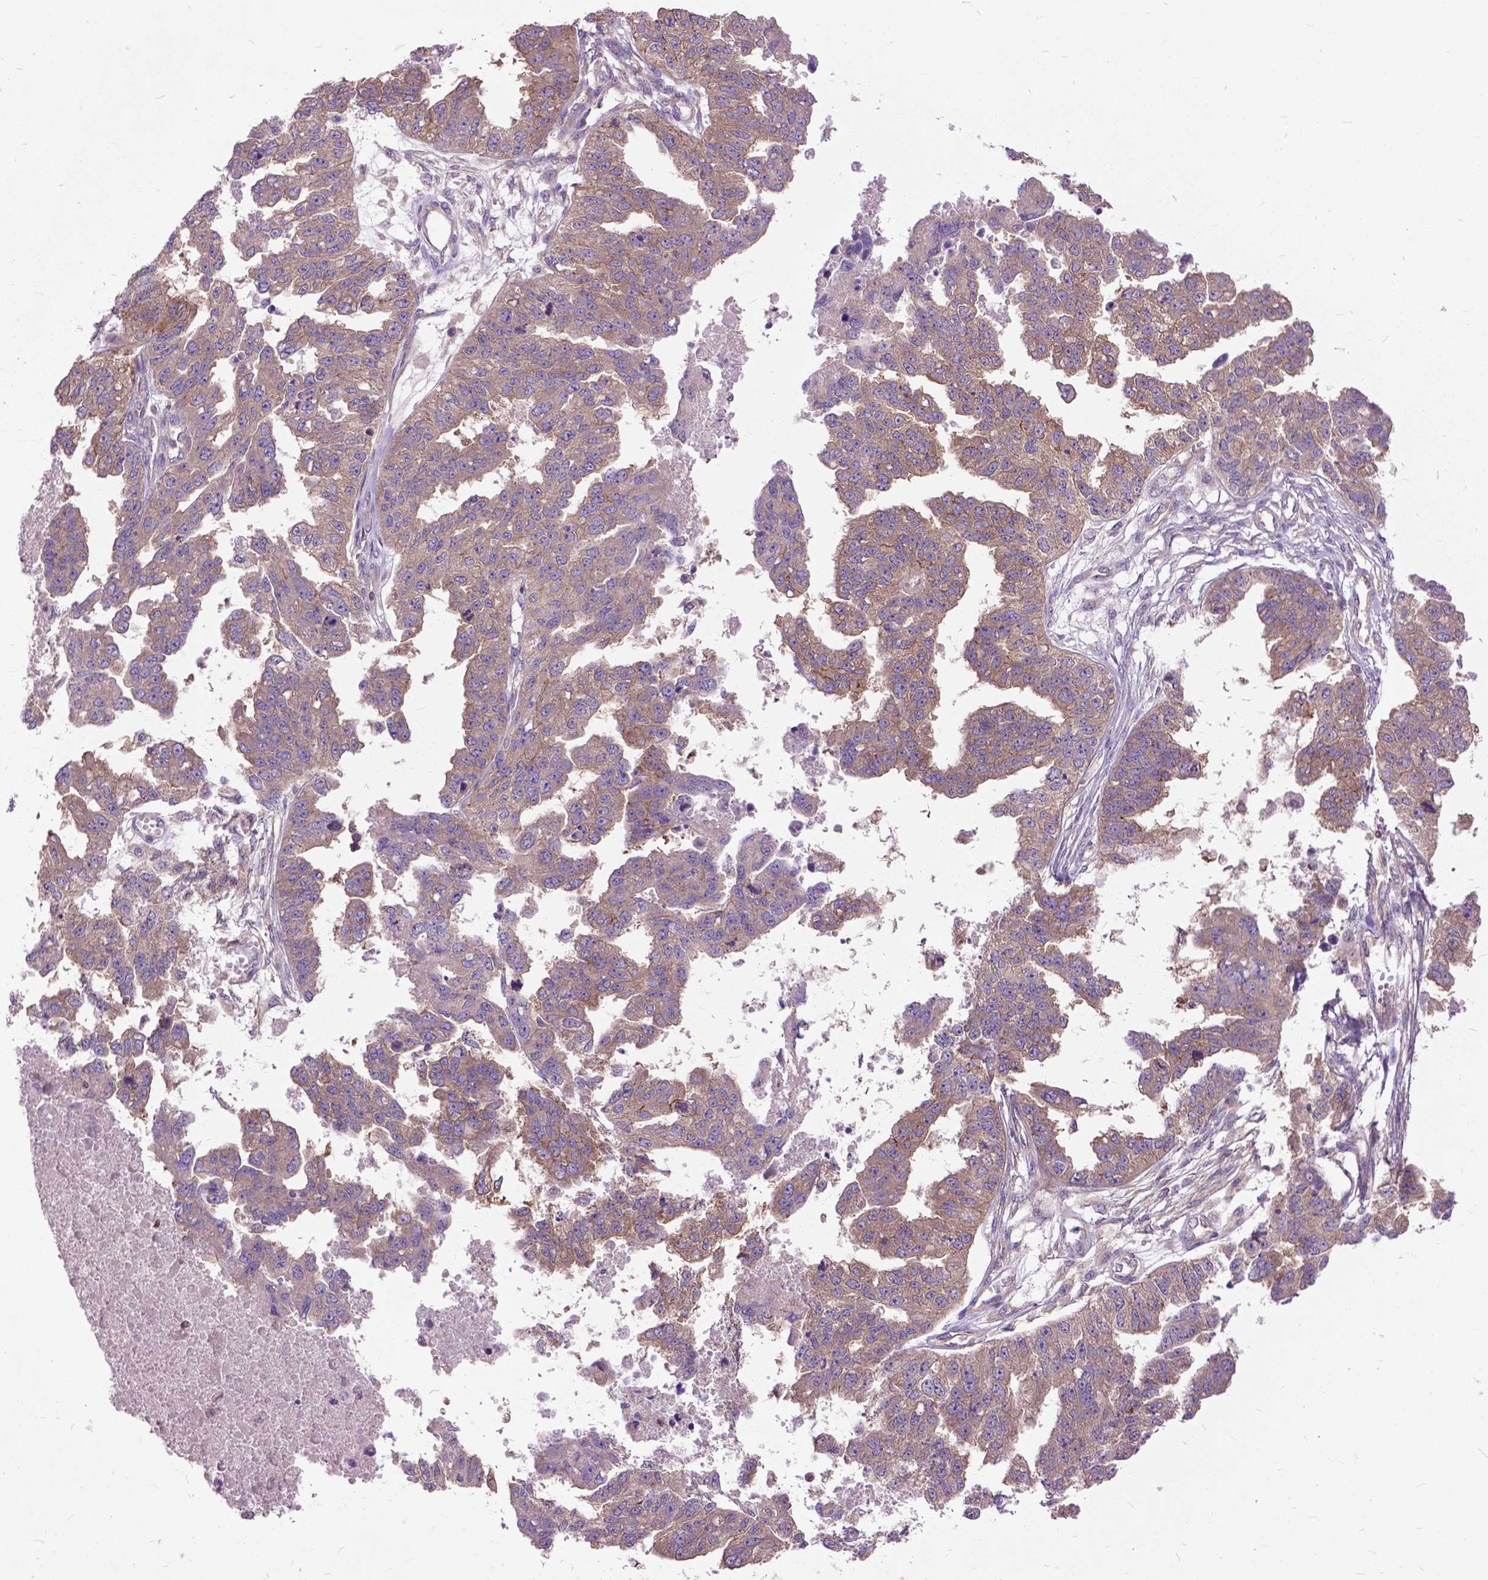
{"staining": {"intensity": "weak", "quantity": ">75%", "location": "cytoplasmic/membranous"}, "tissue": "ovarian cancer", "cell_type": "Tumor cells", "image_type": "cancer", "snomed": [{"axis": "morphology", "description": "Cystadenocarcinoma, serous, NOS"}, {"axis": "topography", "description": "Ovary"}], "caption": "Immunohistochemical staining of human serous cystadenocarcinoma (ovarian) shows weak cytoplasmic/membranous protein staining in approximately >75% of tumor cells.", "gene": "ARAF", "patient": {"sex": "female", "age": 58}}